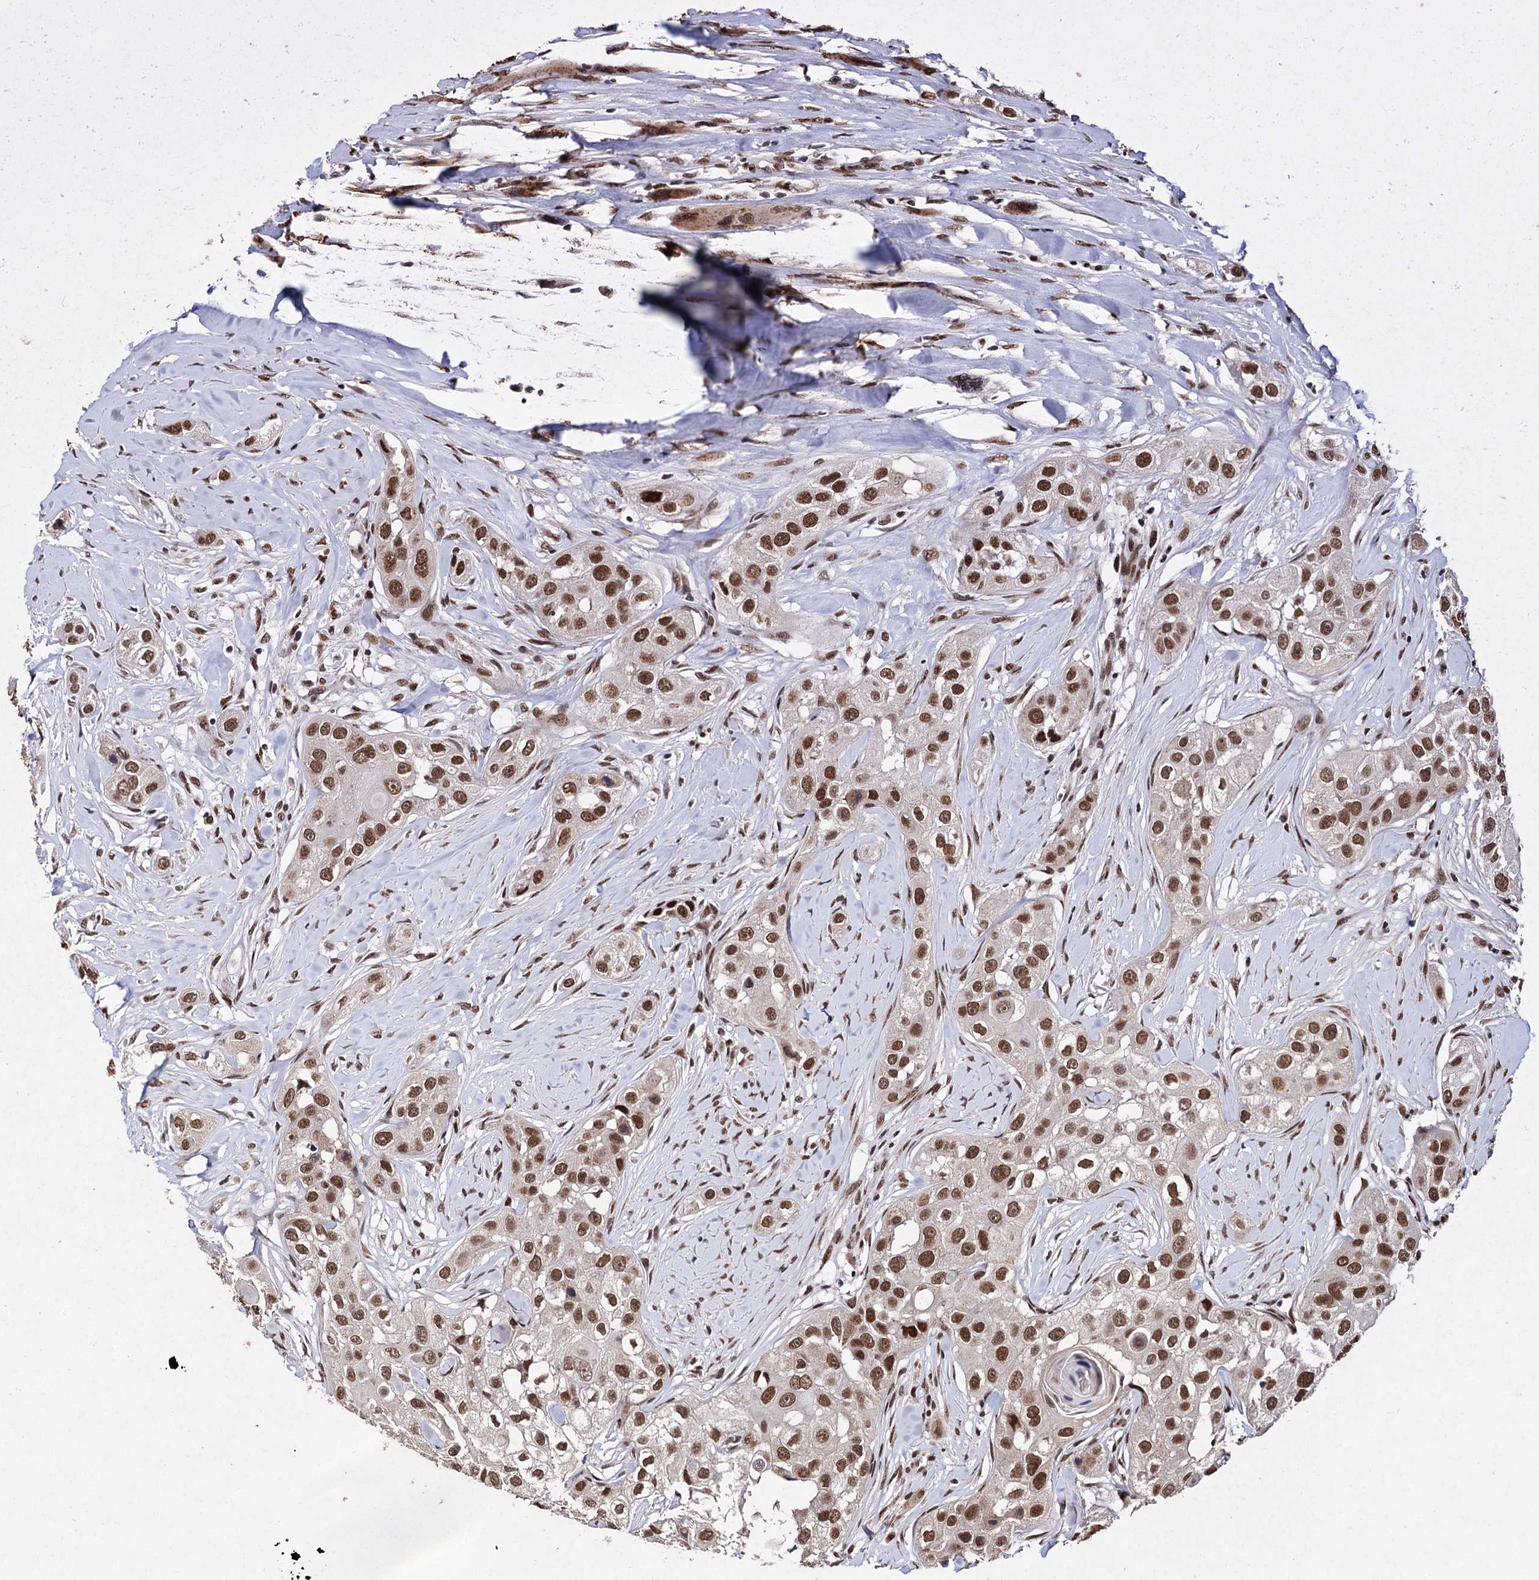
{"staining": {"intensity": "moderate", "quantity": ">75%", "location": "nuclear"}, "tissue": "head and neck cancer", "cell_type": "Tumor cells", "image_type": "cancer", "snomed": [{"axis": "morphology", "description": "Normal tissue, NOS"}, {"axis": "morphology", "description": "Squamous cell carcinoma, NOS"}, {"axis": "topography", "description": "Skeletal muscle"}, {"axis": "topography", "description": "Head-Neck"}], "caption": "Human squamous cell carcinoma (head and neck) stained with a brown dye demonstrates moderate nuclear positive expression in approximately >75% of tumor cells.", "gene": "MATR3", "patient": {"sex": "male", "age": 51}}